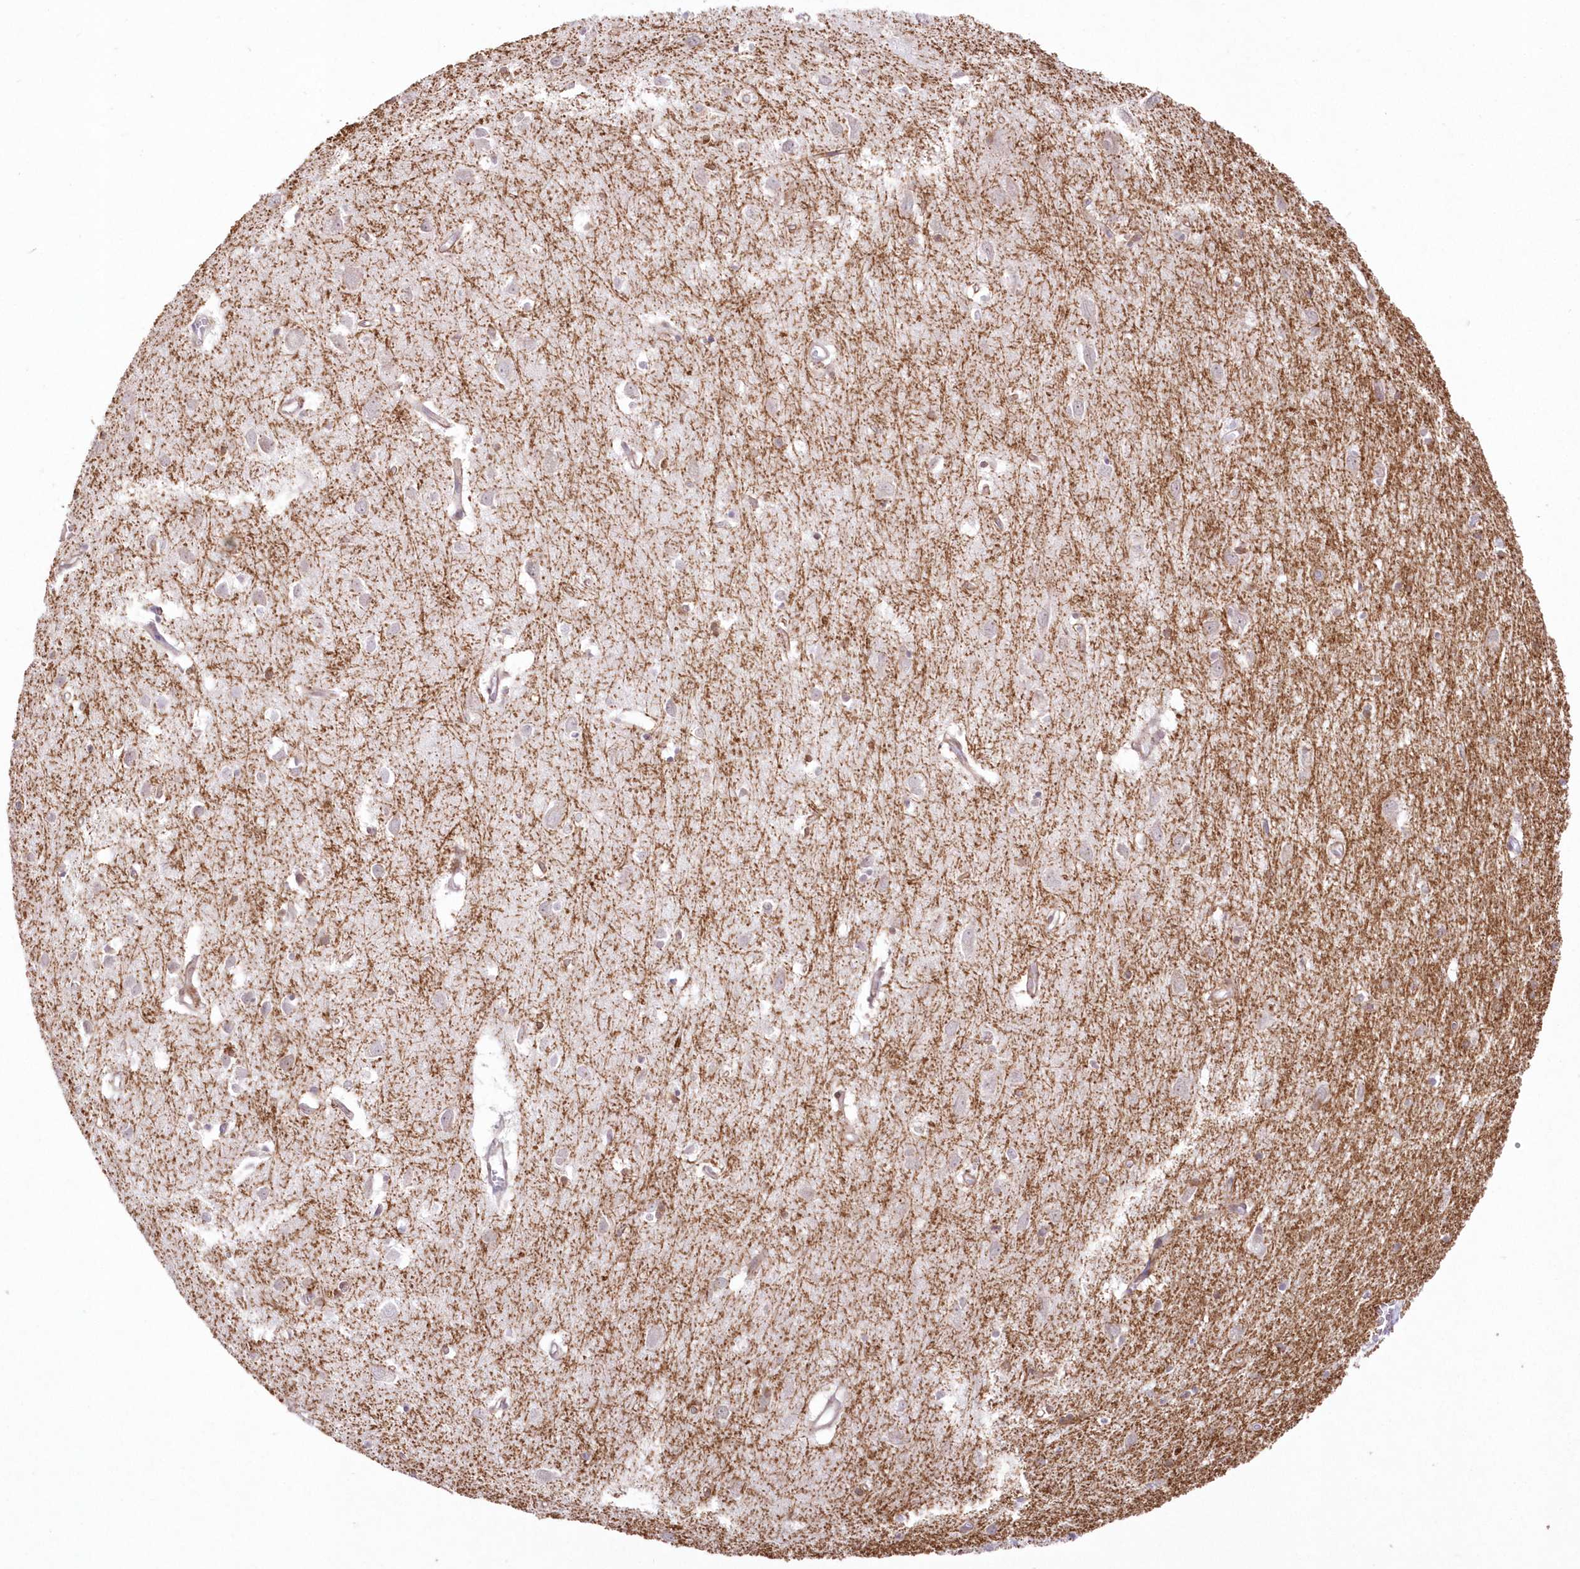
{"staining": {"intensity": "negative", "quantity": "none", "location": "none"}, "tissue": "cerebral cortex", "cell_type": "Endothelial cells", "image_type": "normal", "snomed": [{"axis": "morphology", "description": "Normal tissue, NOS"}, {"axis": "topography", "description": "Cerebral cortex"}], "caption": "High power microscopy histopathology image of an IHC histopathology image of normal cerebral cortex, revealing no significant expression in endothelial cells.", "gene": "SH3PXD2B", "patient": {"sex": "female", "age": 64}}